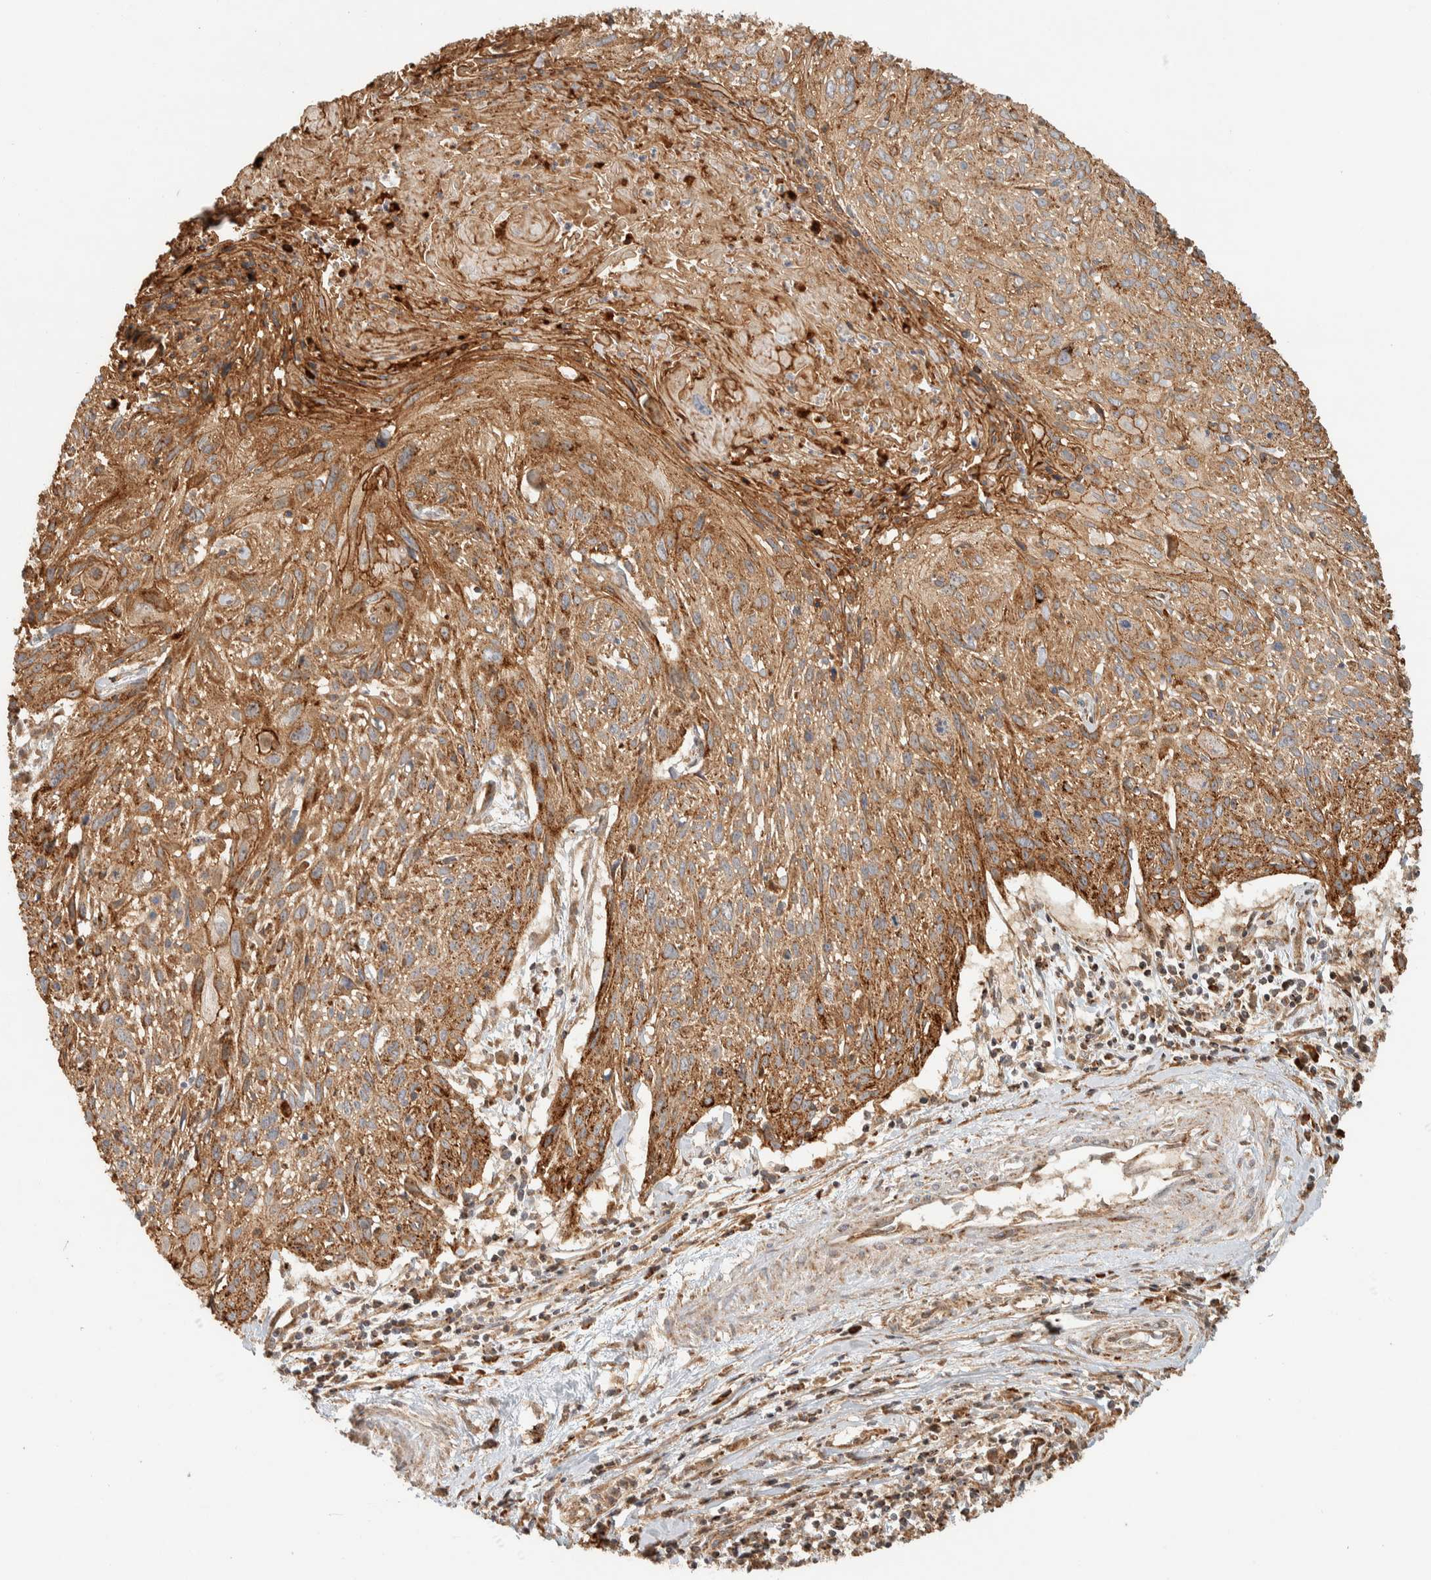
{"staining": {"intensity": "moderate", "quantity": ">75%", "location": "cytoplasmic/membranous"}, "tissue": "cervical cancer", "cell_type": "Tumor cells", "image_type": "cancer", "snomed": [{"axis": "morphology", "description": "Squamous cell carcinoma, NOS"}, {"axis": "topography", "description": "Cervix"}], "caption": "Protein staining by IHC exhibits moderate cytoplasmic/membranous positivity in approximately >75% of tumor cells in squamous cell carcinoma (cervical). The protein is shown in brown color, while the nuclei are stained blue.", "gene": "KIF9", "patient": {"sex": "female", "age": 51}}